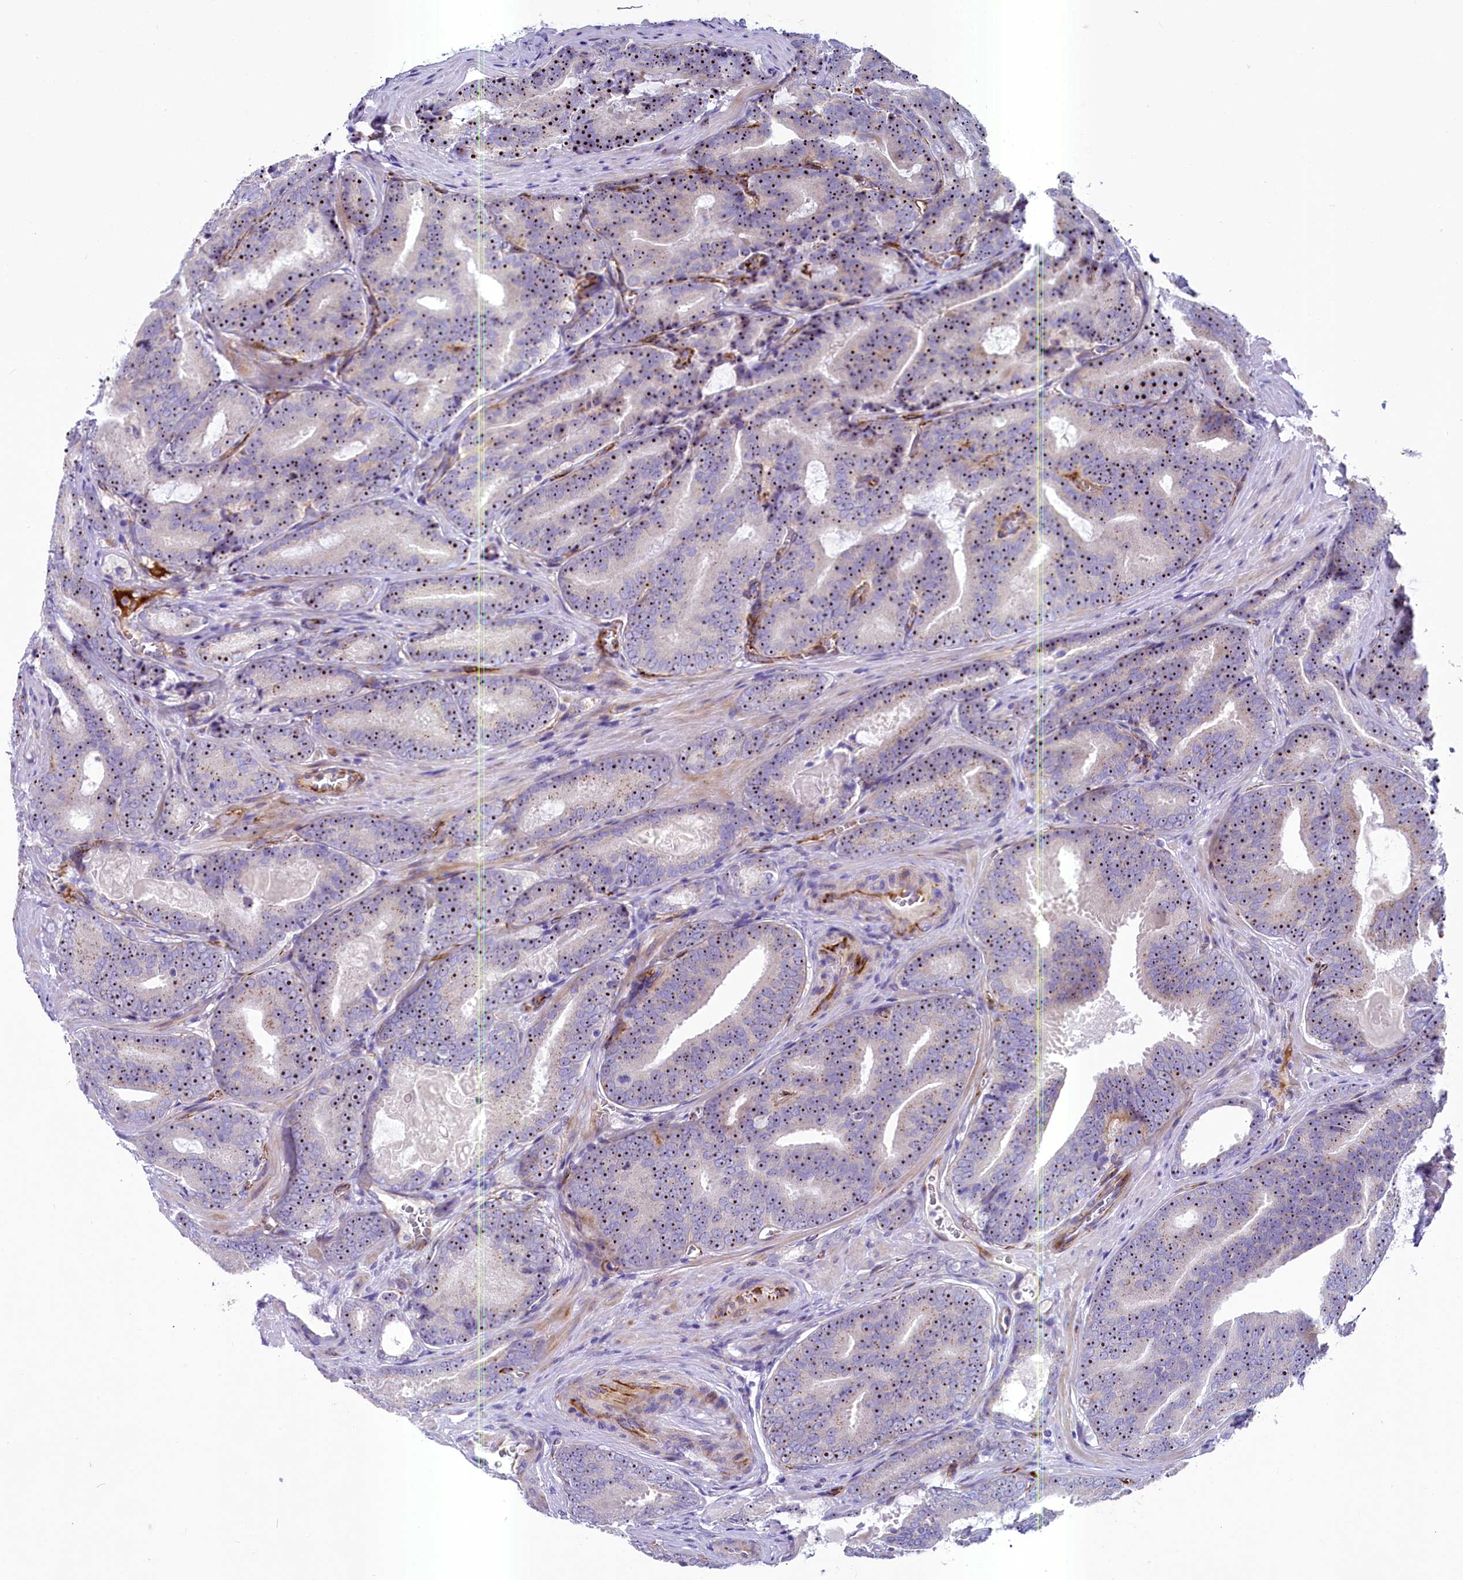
{"staining": {"intensity": "moderate", "quantity": ">75%", "location": "nuclear"}, "tissue": "prostate cancer", "cell_type": "Tumor cells", "image_type": "cancer", "snomed": [{"axis": "morphology", "description": "Adenocarcinoma, High grade"}, {"axis": "topography", "description": "Prostate"}], "caption": "The image displays staining of adenocarcinoma (high-grade) (prostate), revealing moderate nuclear protein positivity (brown color) within tumor cells.", "gene": "SH3TC2", "patient": {"sex": "male", "age": 66}}